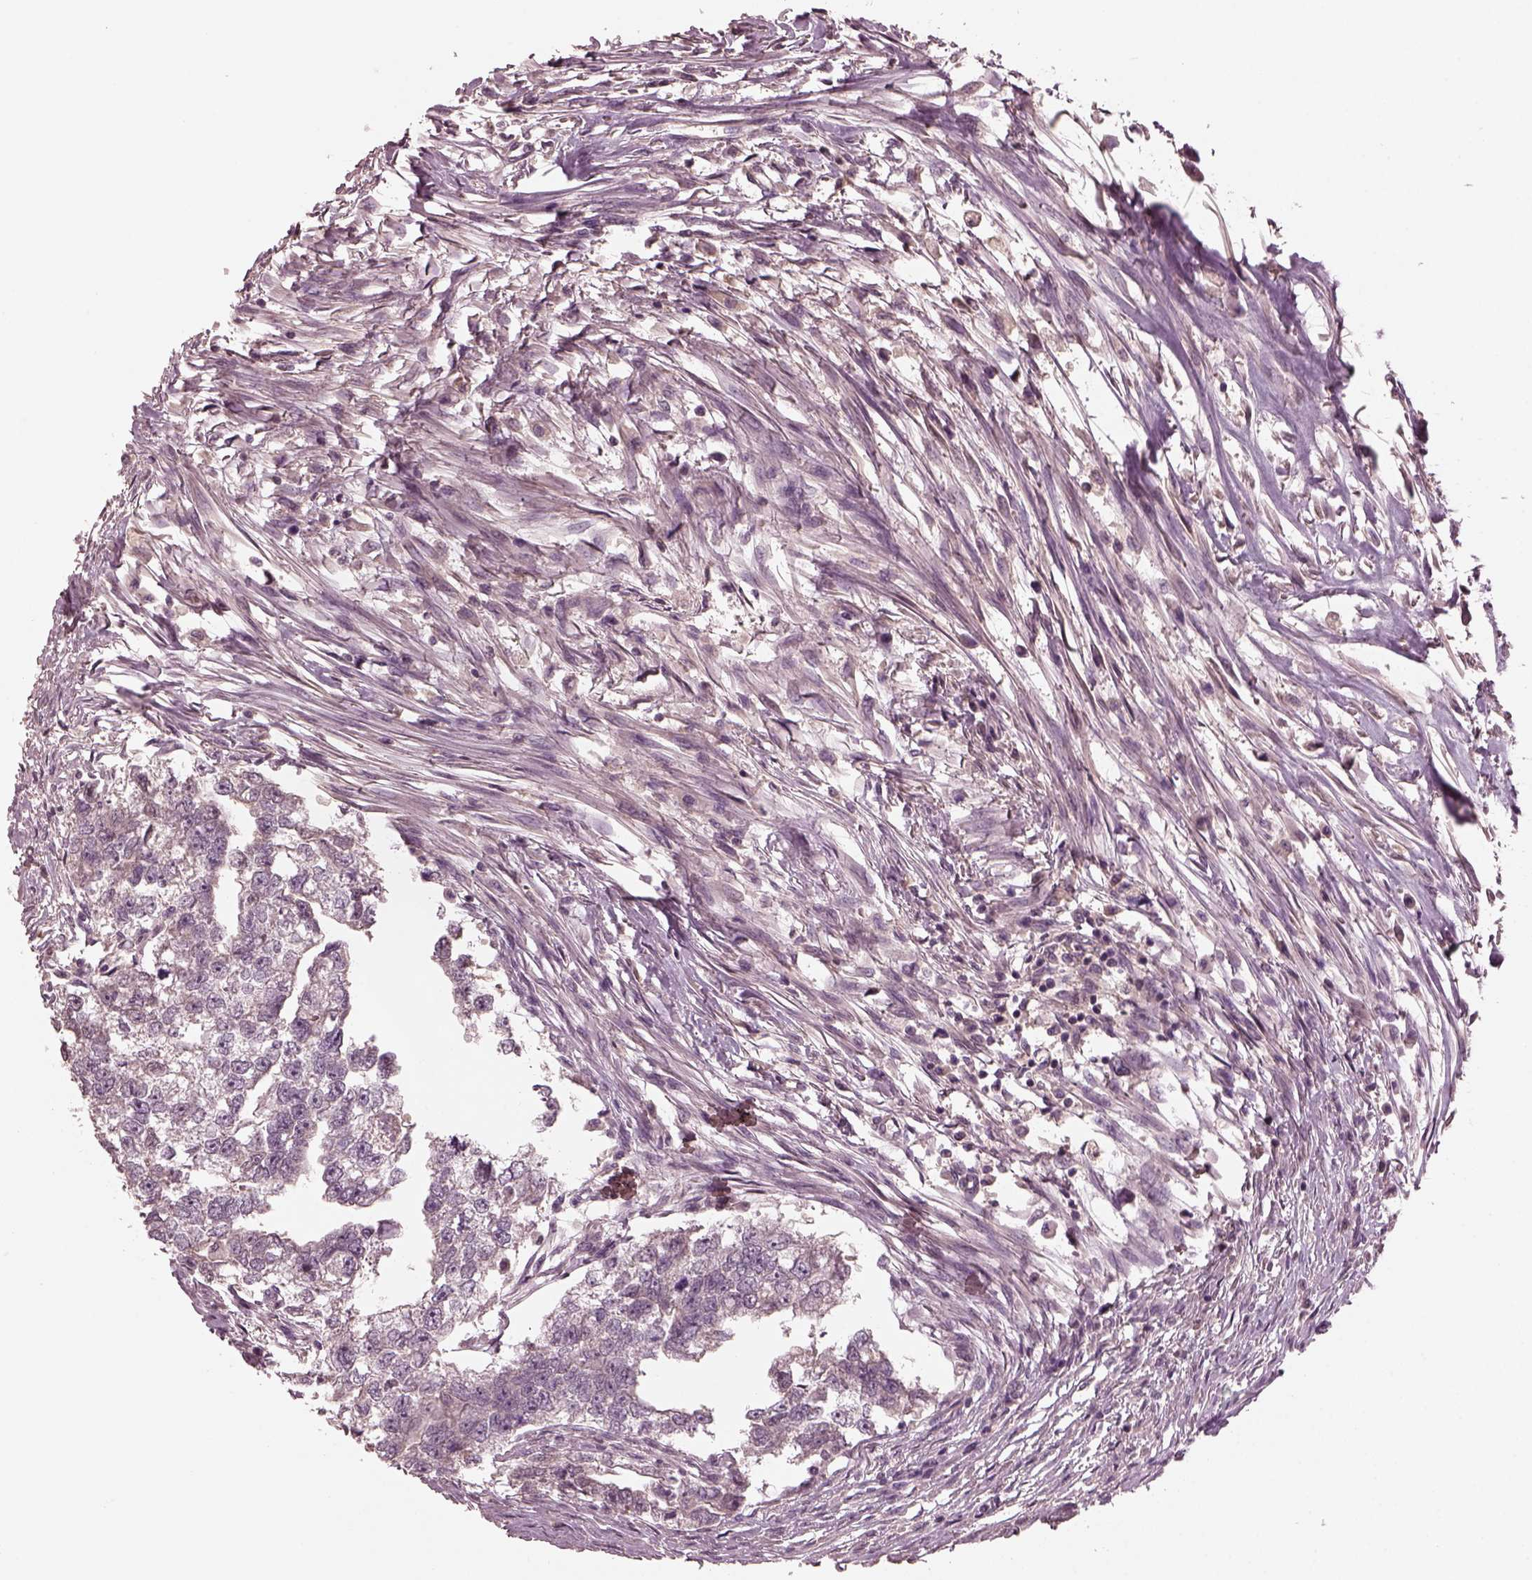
{"staining": {"intensity": "negative", "quantity": "none", "location": "none"}, "tissue": "testis cancer", "cell_type": "Tumor cells", "image_type": "cancer", "snomed": [{"axis": "morphology", "description": "Carcinoma, Embryonal, NOS"}, {"axis": "morphology", "description": "Teratoma, malignant, NOS"}, {"axis": "topography", "description": "Testis"}], "caption": "Micrograph shows no protein staining in tumor cells of embryonal carcinoma (testis) tissue. (DAB immunohistochemistry, high magnification).", "gene": "PORCN", "patient": {"sex": "male", "age": 44}}